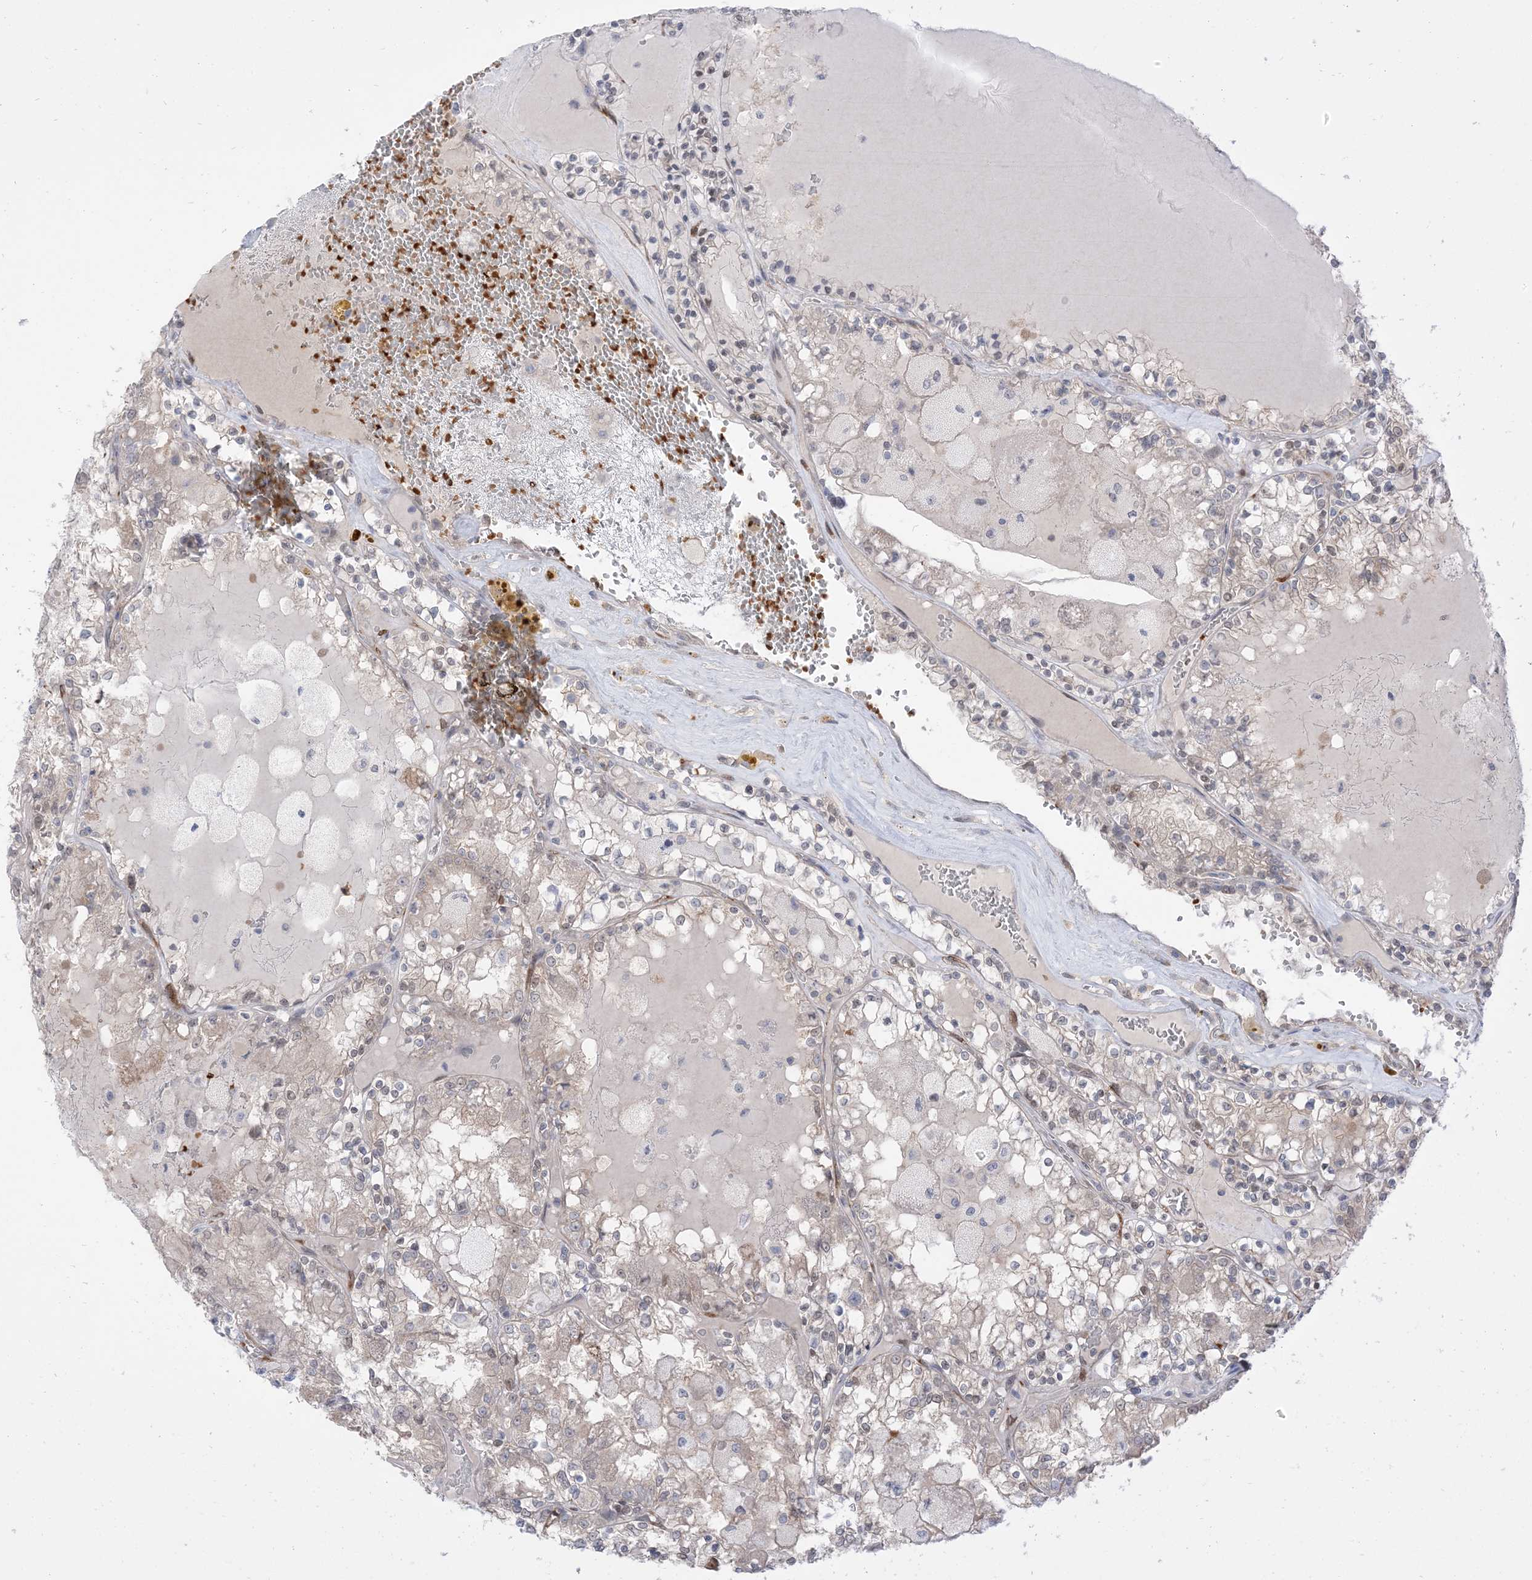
{"staining": {"intensity": "negative", "quantity": "none", "location": "none"}, "tissue": "renal cancer", "cell_type": "Tumor cells", "image_type": "cancer", "snomed": [{"axis": "morphology", "description": "Adenocarcinoma, NOS"}, {"axis": "topography", "description": "Kidney"}], "caption": "This micrograph is of renal cancer (adenocarcinoma) stained with immunohistochemistry to label a protein in brown with the nuclei are counter-stained blue. There is no staining in tumor cells.", "gene": "RIN1", "patient": {"sex": "female", "age": 56}}